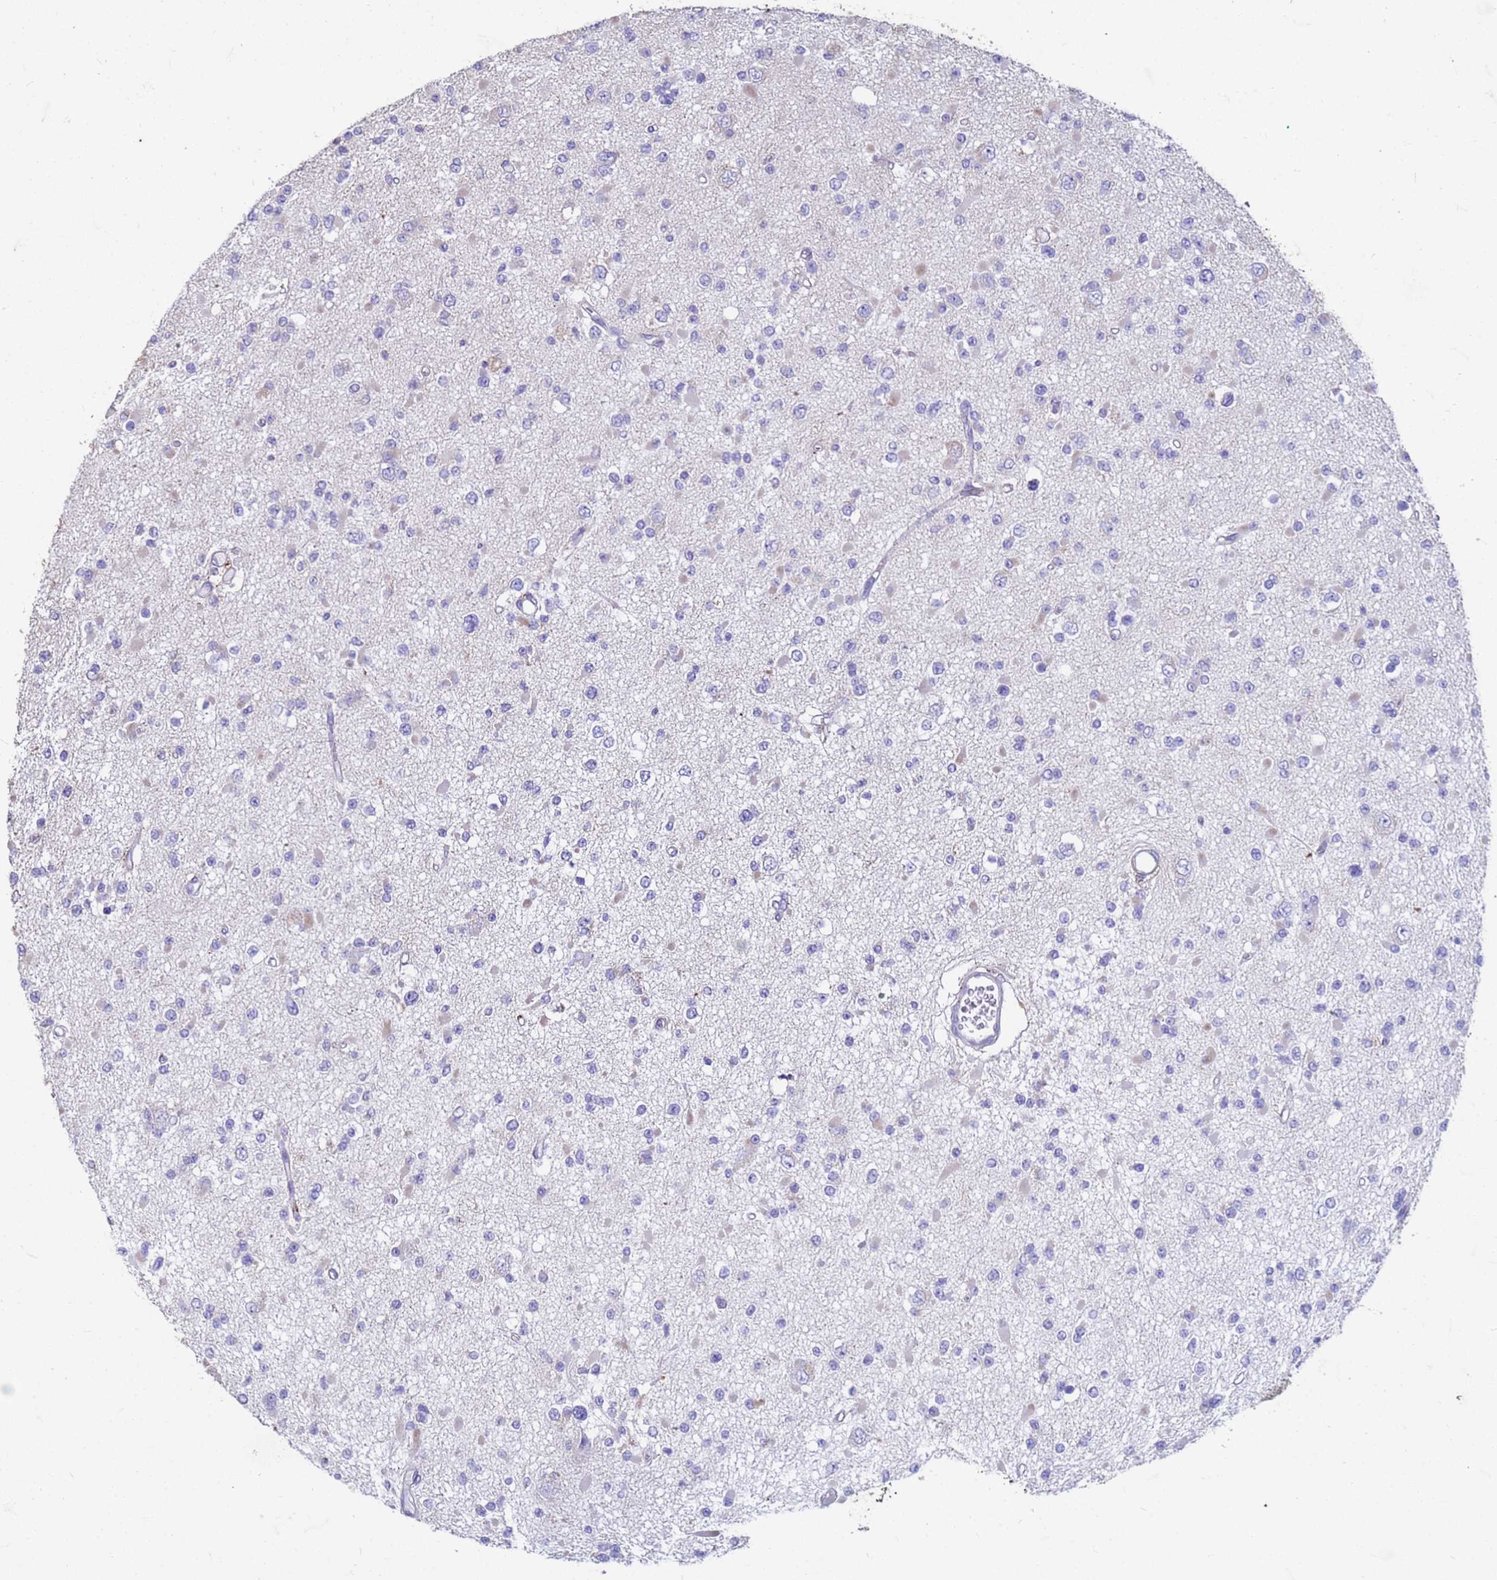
{"staining": {"intensity": "negative", "quantity": "none", "location": "none"}, "tissue": "glioma", "cell_type": "Tumor cells", "image_type": "cancer", "snomed": [{"axis": "morphology", "description": "Glioma, malignant, Low grade"}, {"axis": "topography", "description": "Brain"}], "caption": "Tumor cells show no significant protein expression in malignant glioma (low-grade).", "gene": "SLC25A15", "patient": {"sex": "female", "age": 22}}